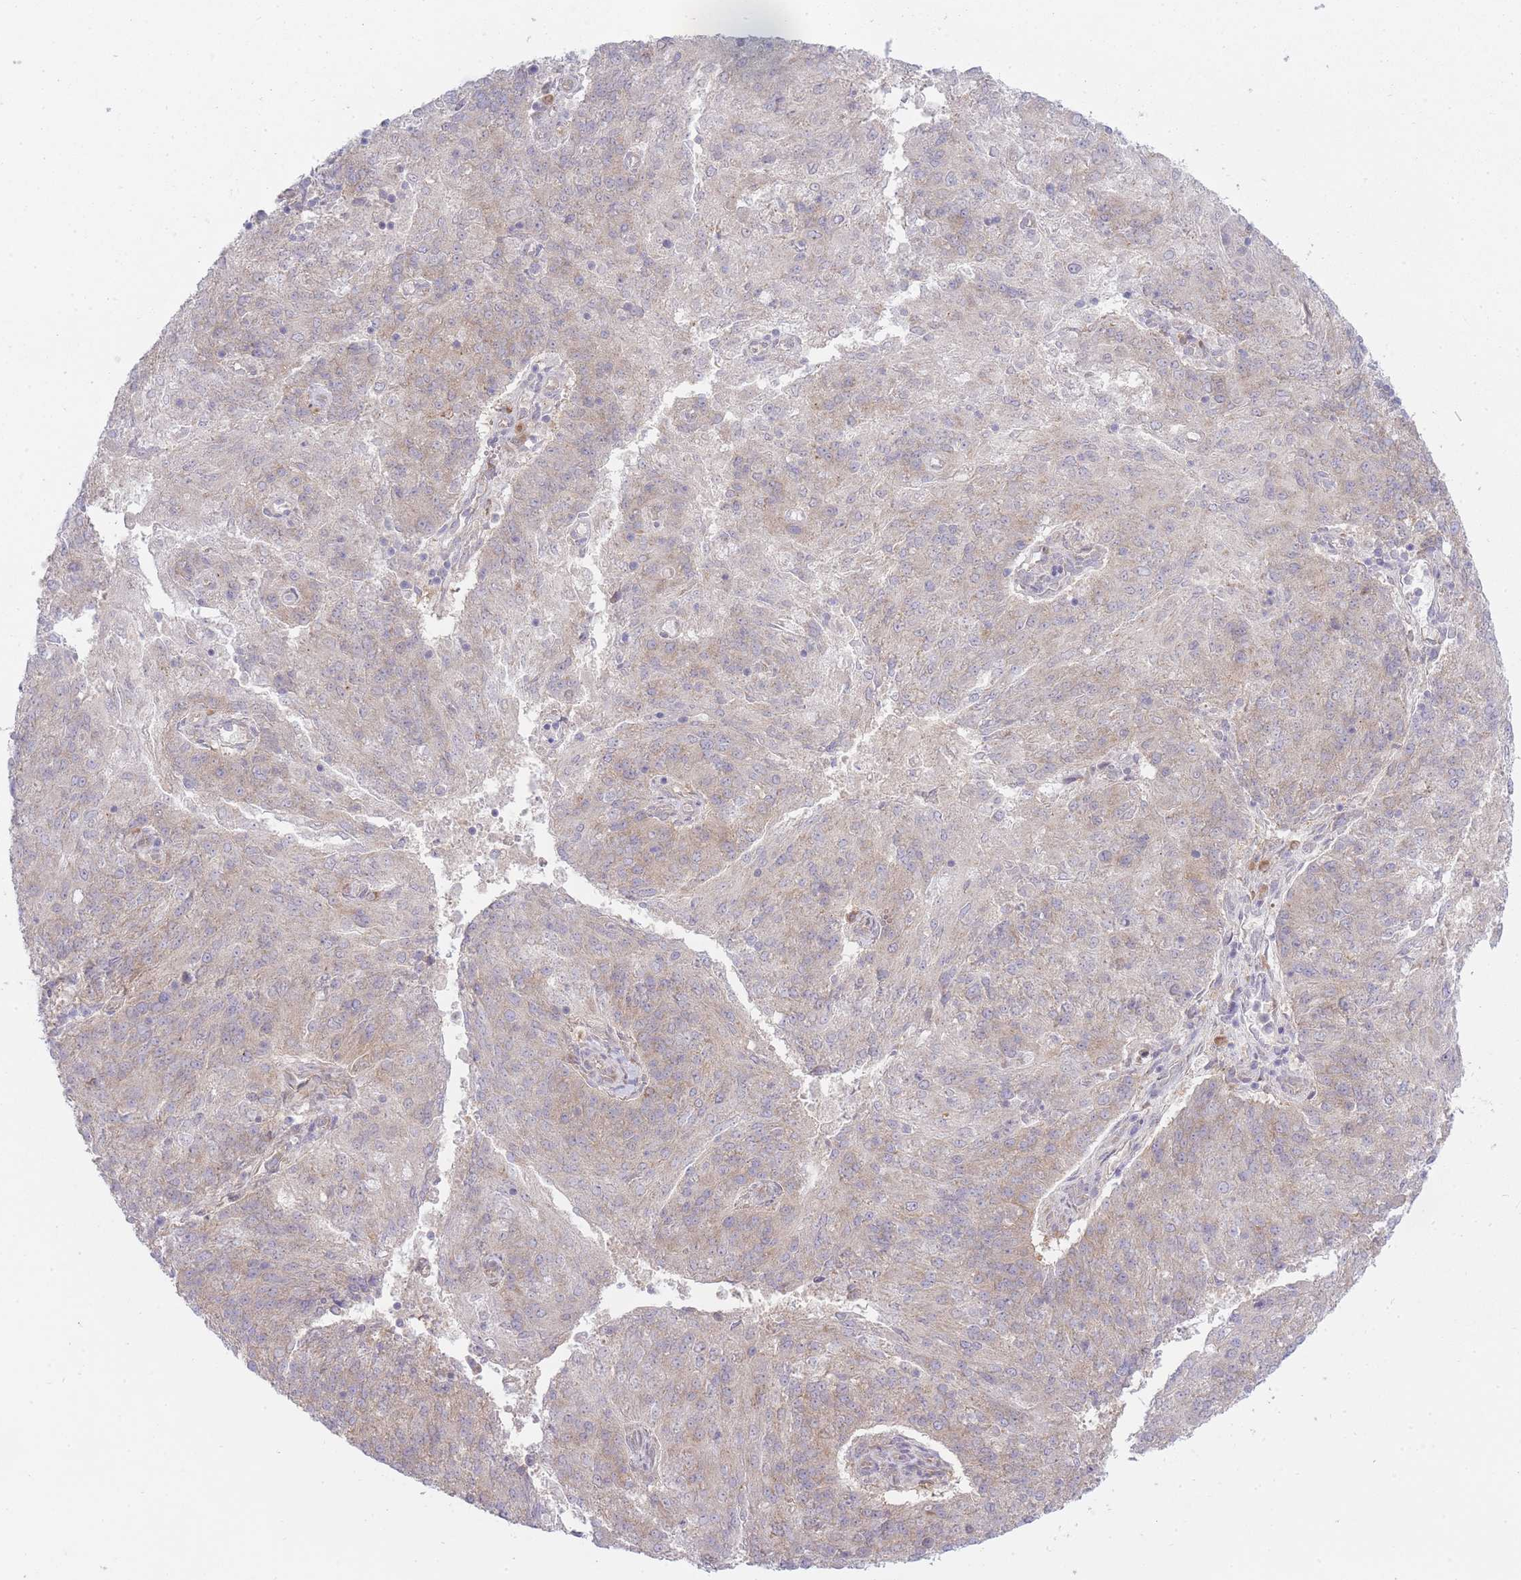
{"staining": {"intensity": "weak", "quantity": "25%-75%", "location": "cytoplasmic/membranous"}, "tissue": "endometrial cancer", "cell_type": "Tumor cells", "image_type": "cancer", "snomed": [{"axis": "morphology", "description": "Adenocarcinoma, NOS"}, {"axis": "topography", "description": "Endometrium"}], "caption": "Brown immunohistochemical staining in endometrial cancer (adenocarcinoma) exhibits weak cytoplasmic/membranous expression in approximately 25%-75% of tumor cells.", "gene": "OR5L2", "patient": {"sex": "female", "age": 82}}